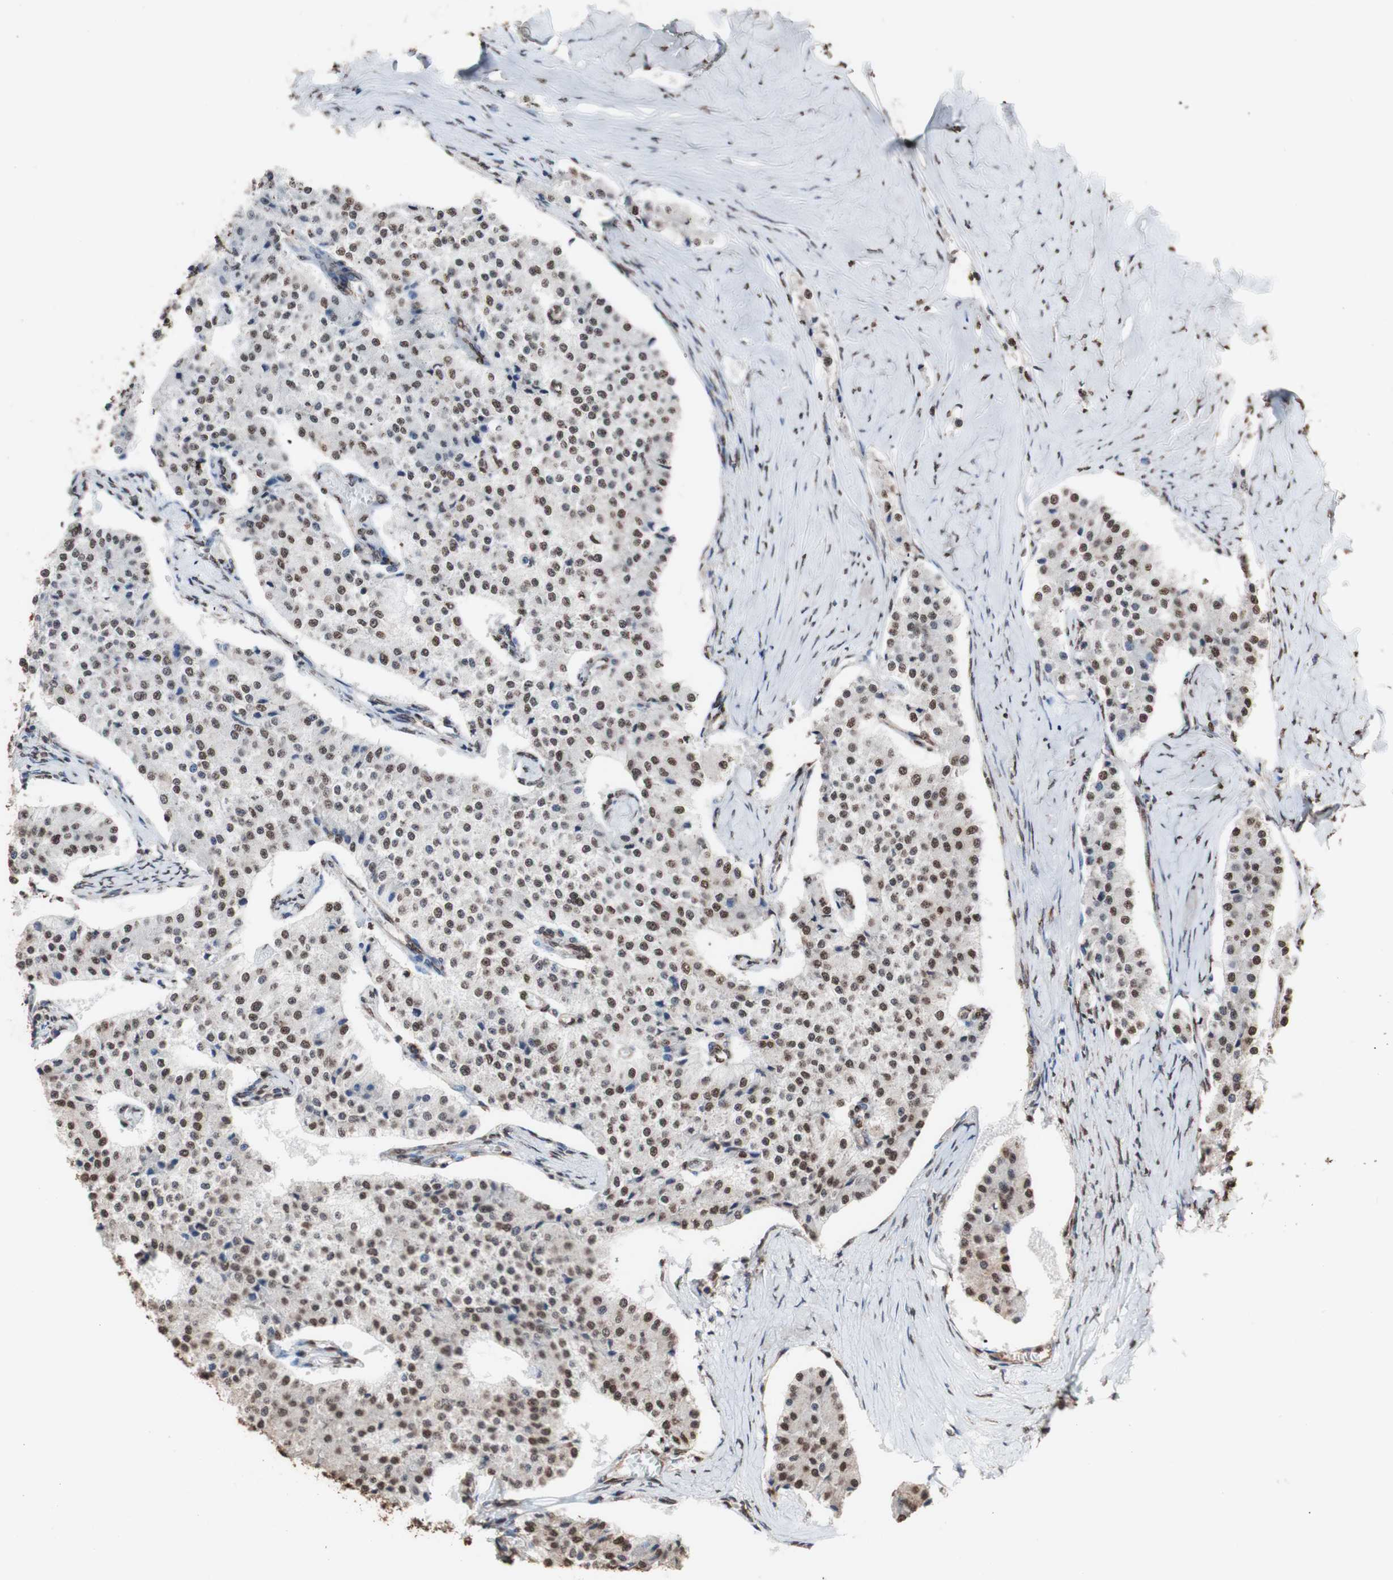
{"staining": {"intensity": "strong", "quantity": ">75%", "location": "cytoplasmic/membranous,nuclear"}, "tissue": "carcinoid", "cell_type": "Tumor cells", "image_type": "cancer", "snomed": [{"axis": "morphology", "description": "Carcinoid, malignant, NOS"}, {"axis": "topography", "description": "Colon"}], "caption": "A micrograph of carcinoid (malignant) stained for a protein demonstrates strong cytoplasmic/membranous and nuclear brown staining in tumor cells. (Brightfield microscopy of DAB IHC at high magnification).", "gene": "PIDD1", "patient": {"sex": "female", "age": 52}}